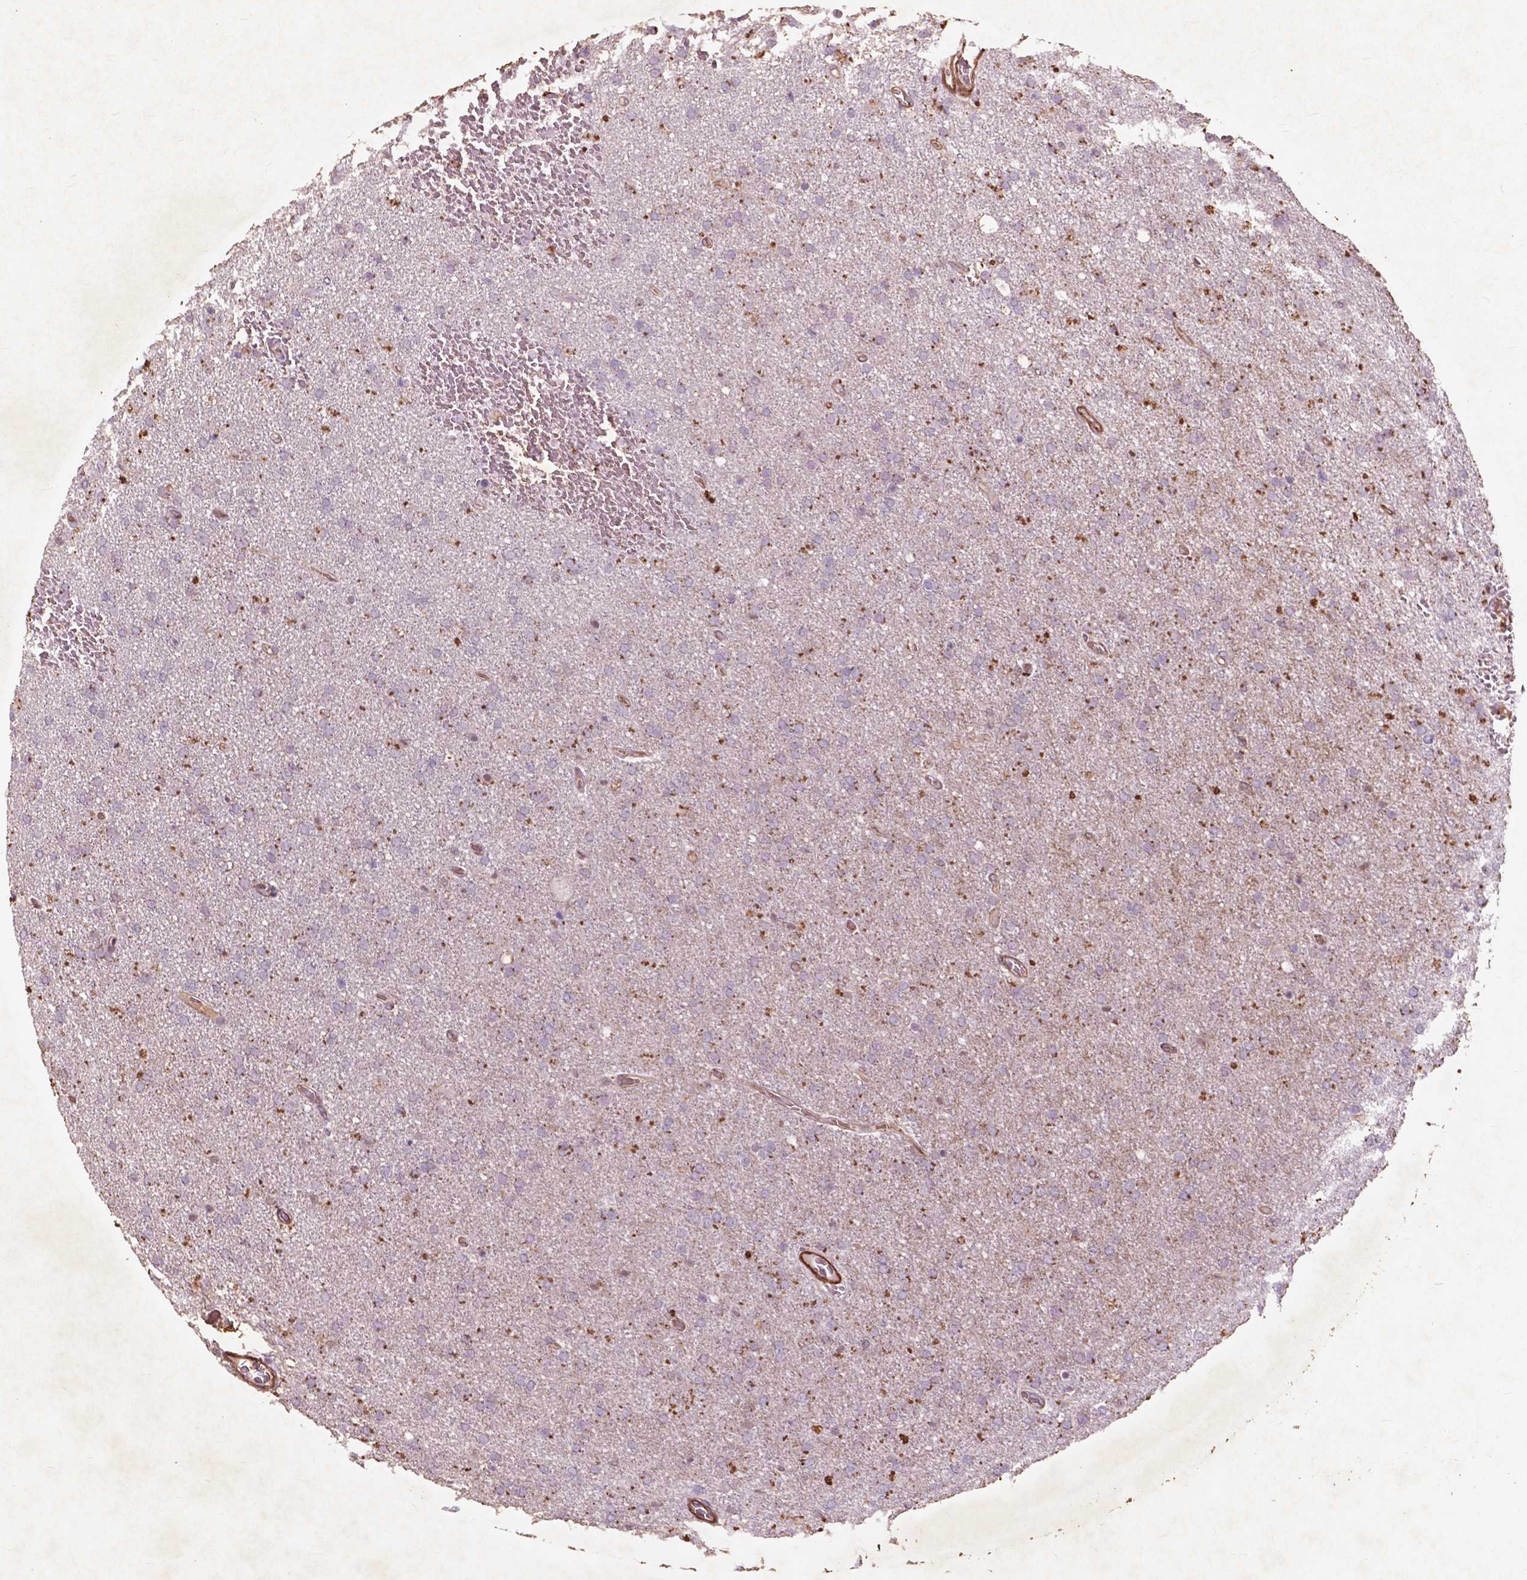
{"staining": {"intensity": "moderate", "quantity": "<25%", "location": "cytoplasmic/membranous"}, "tissue": "glioma", "cell_type": "Tumor cells", "image_type": "cancer", "snomed": [{"axis": "morphology", "description": "Glioma, malignant, High grade"}, {"axis": "topography", "description": "Cerebral cortex"}], "caption": "Brown immunohistochemical staining in glioma displays moderate cytoplasmic/membranous positivity in about <25% of tumor cells.", "gene": "RFPL4B", "patient": {"sex": "male", "age": 70}}